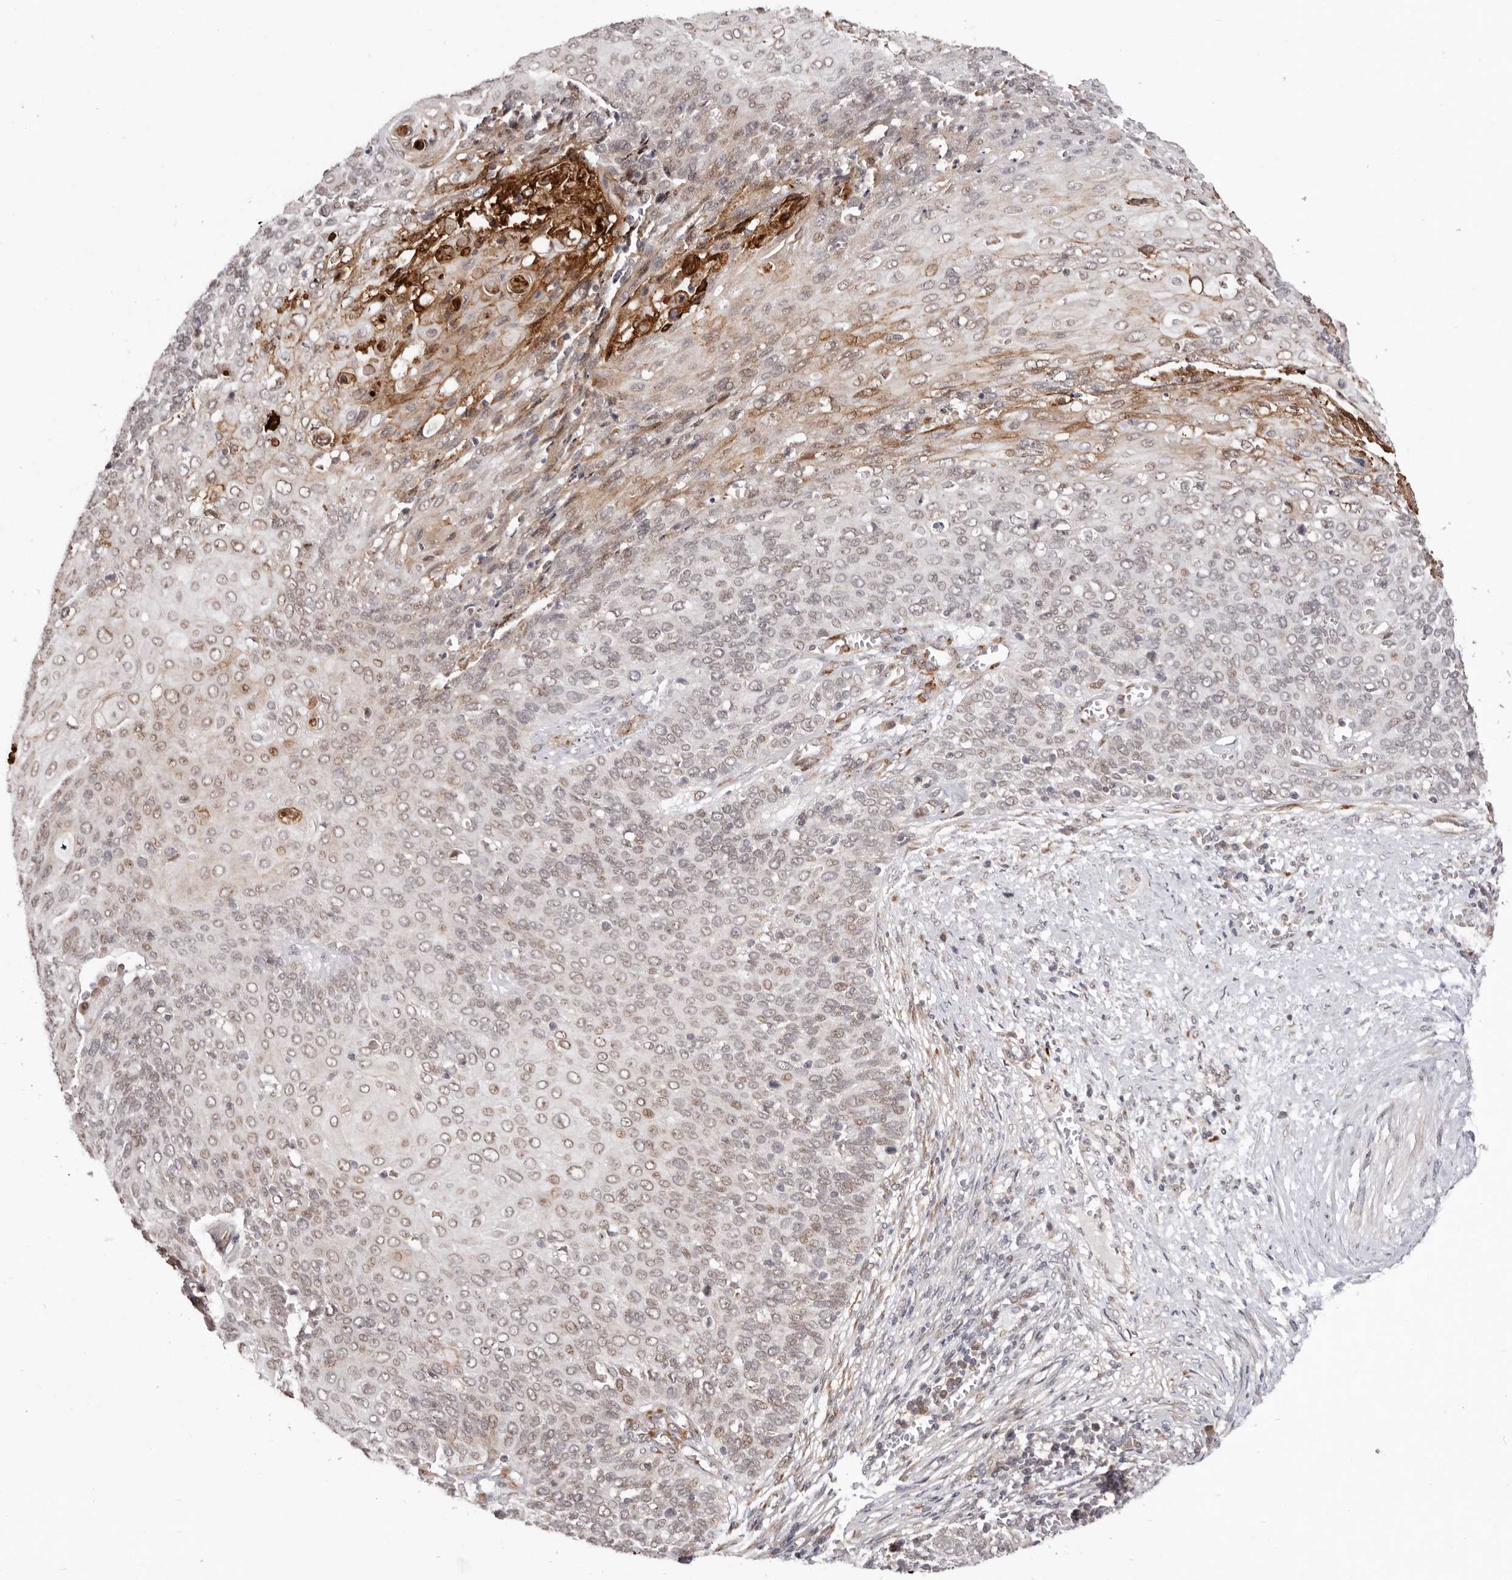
{"staining": {"intensity": "weak", "quantity": ">75%", "location": "nuclear"}, "tissue": "cervical cancer", "cell_type": "Tumor cells", "image_type": "cancer", "snomed": [{"axis": "morphology", "description": "Squamous cell carcinoma, NOS"}, {"axis": "topography", "description": "Cervix"}], "caption": "Immunohistochemistry (IHC) photomicrograph of neoplastic tissue: human cervical cancer (squamous cell carcinoma) stained using immunohistochemistry (IHC) displays low levels of weak protein expression localized specifically in the nuclear of tumor cells, appearing as a nuclear brown color.", "gene": "SRCAP", "patient": {"sex": "female", "age": 39}}